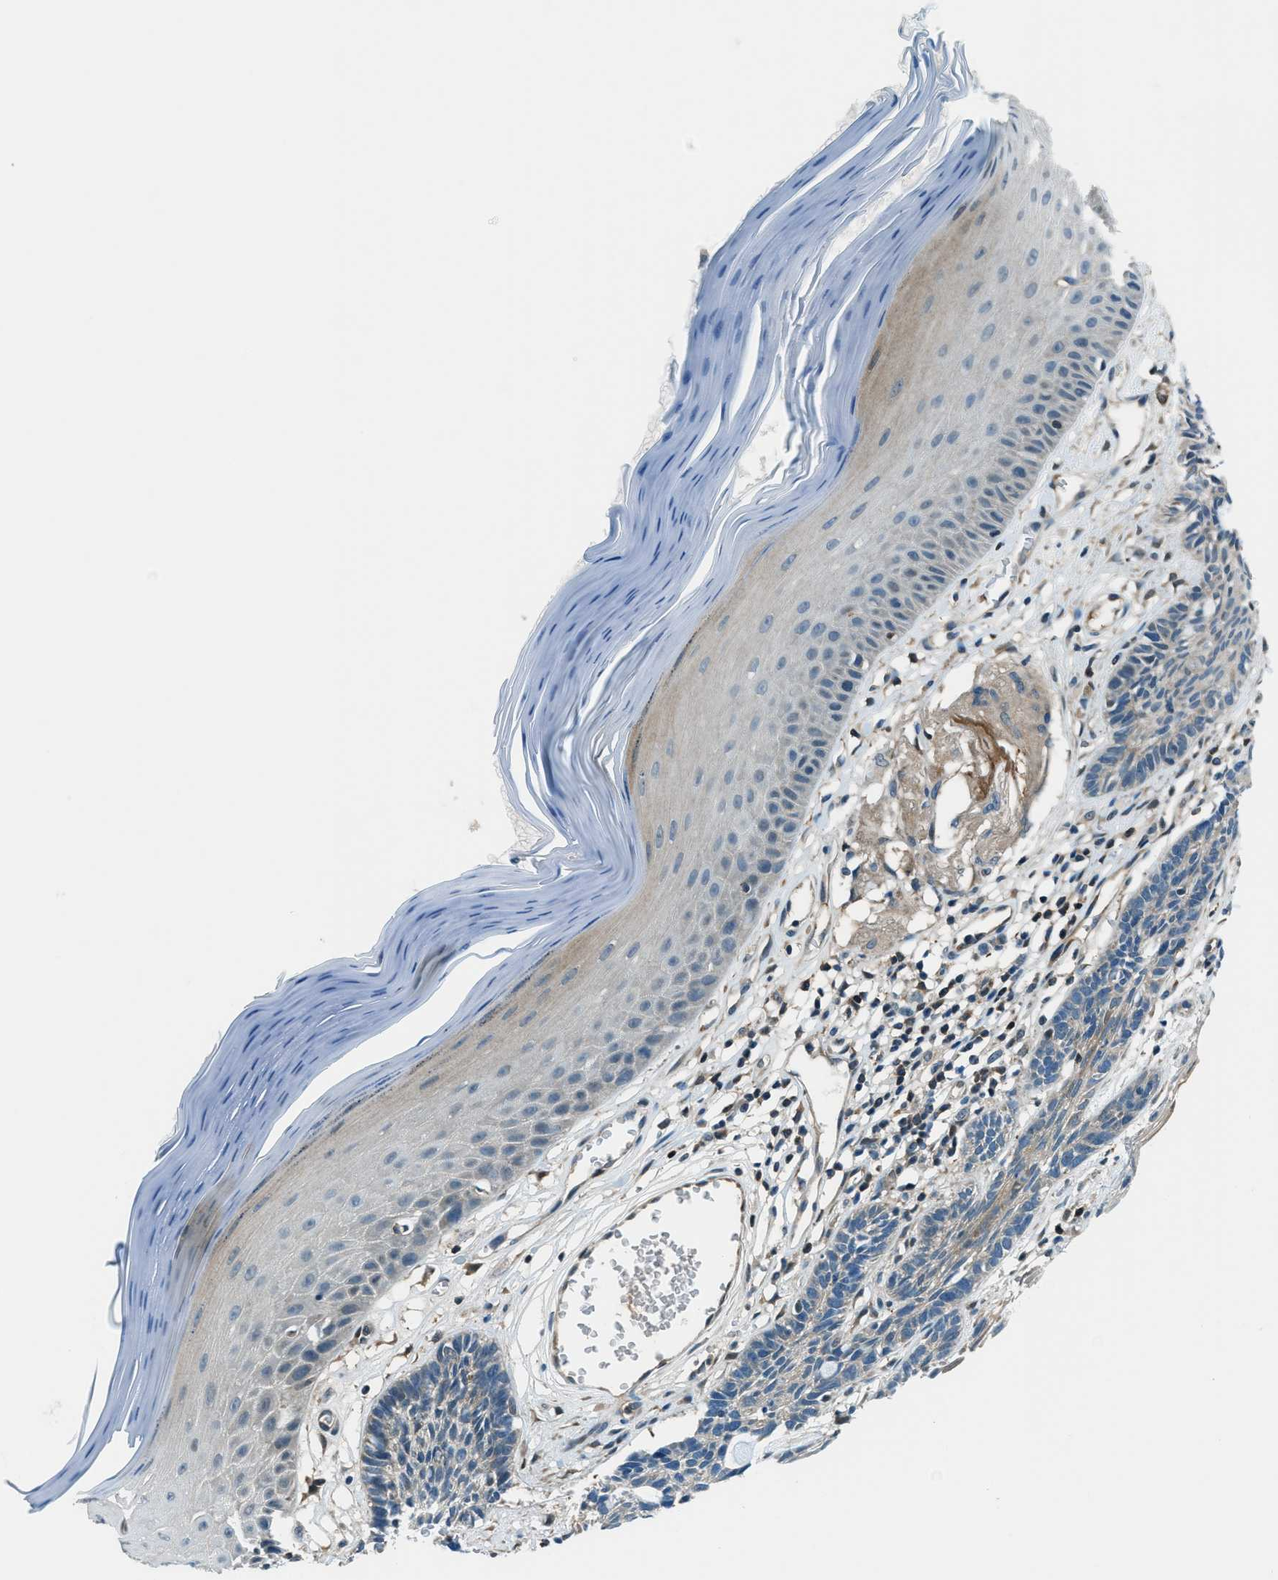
{"staining": {"intensity": "weak", "quantity": "<25%", "location": "cytoplasmic/membranous"}, "tissue": "skin cancer", "cell_type": "Tumor cells", "image_type": "cancer", "snomed": [{"axis": "morphology", "description": "Basal cell carcinoma"}, {"axis": "topography", "description": "Skin"}], "caption": "This is an immunohistochemistry micrograph of basal cell carcinoma (skin). There is no positivity in tumor cells.", "gene": "HEBP2", "patient": {"sex": "male", "age": 67}}